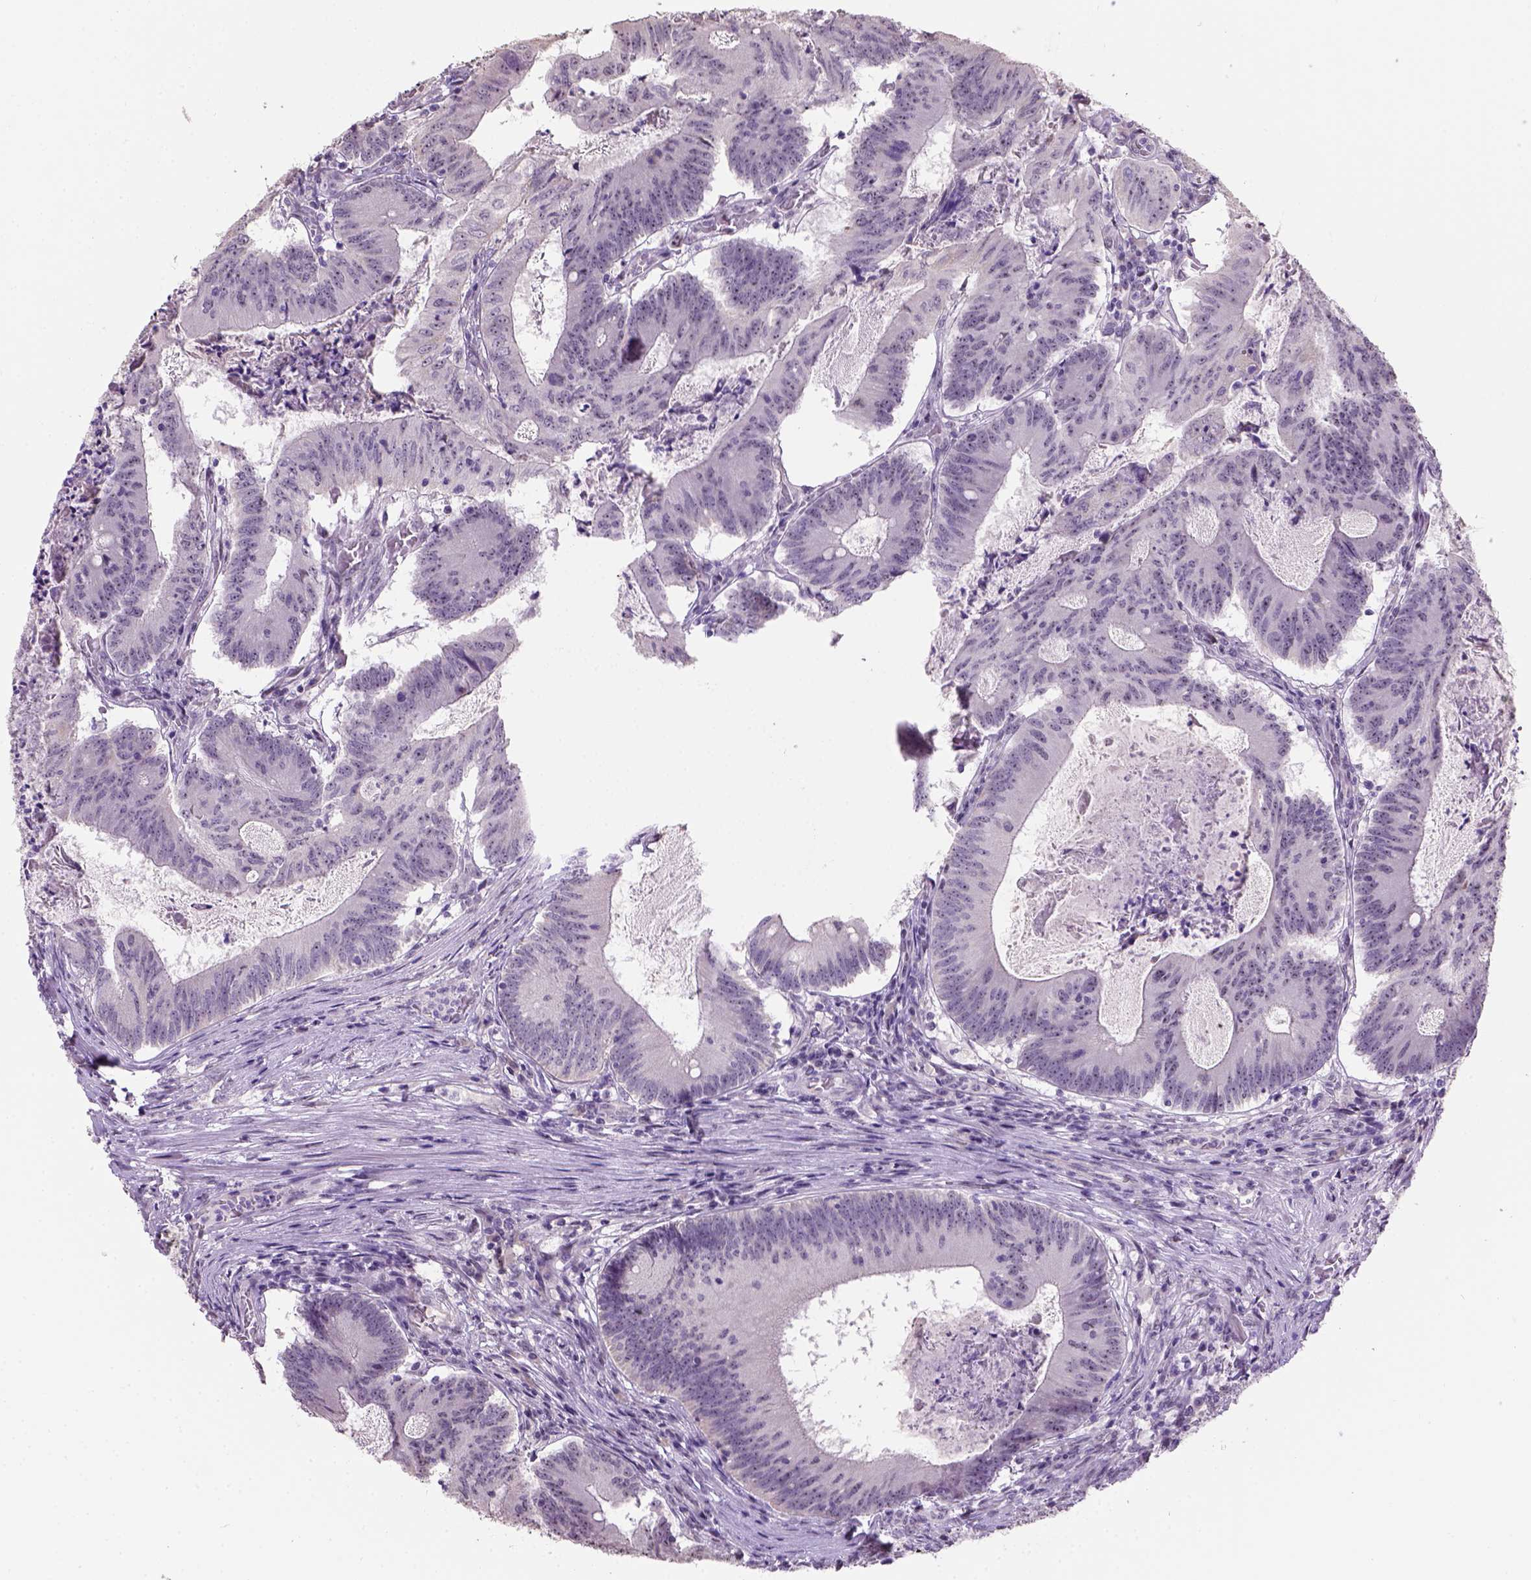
{"staining": {"intensity": "negative", "quantity": "none", "location": "none"}, "tissue": "colorectal cancer", "cell_type": "Tumor cells", "image_type": "cancer", "snomed": [{"axis": "morphology", "description": "Adenocarcinoma, NOS"}, {"axis": "topography", "description": "Colon"}], "caption": "Protein analysis of colorectal cancer (adenocarcinoma) demonstrates no significant expression in tumor cells.", "gene": "DDX50", "patient": {"sex": "female", "age": 70}}